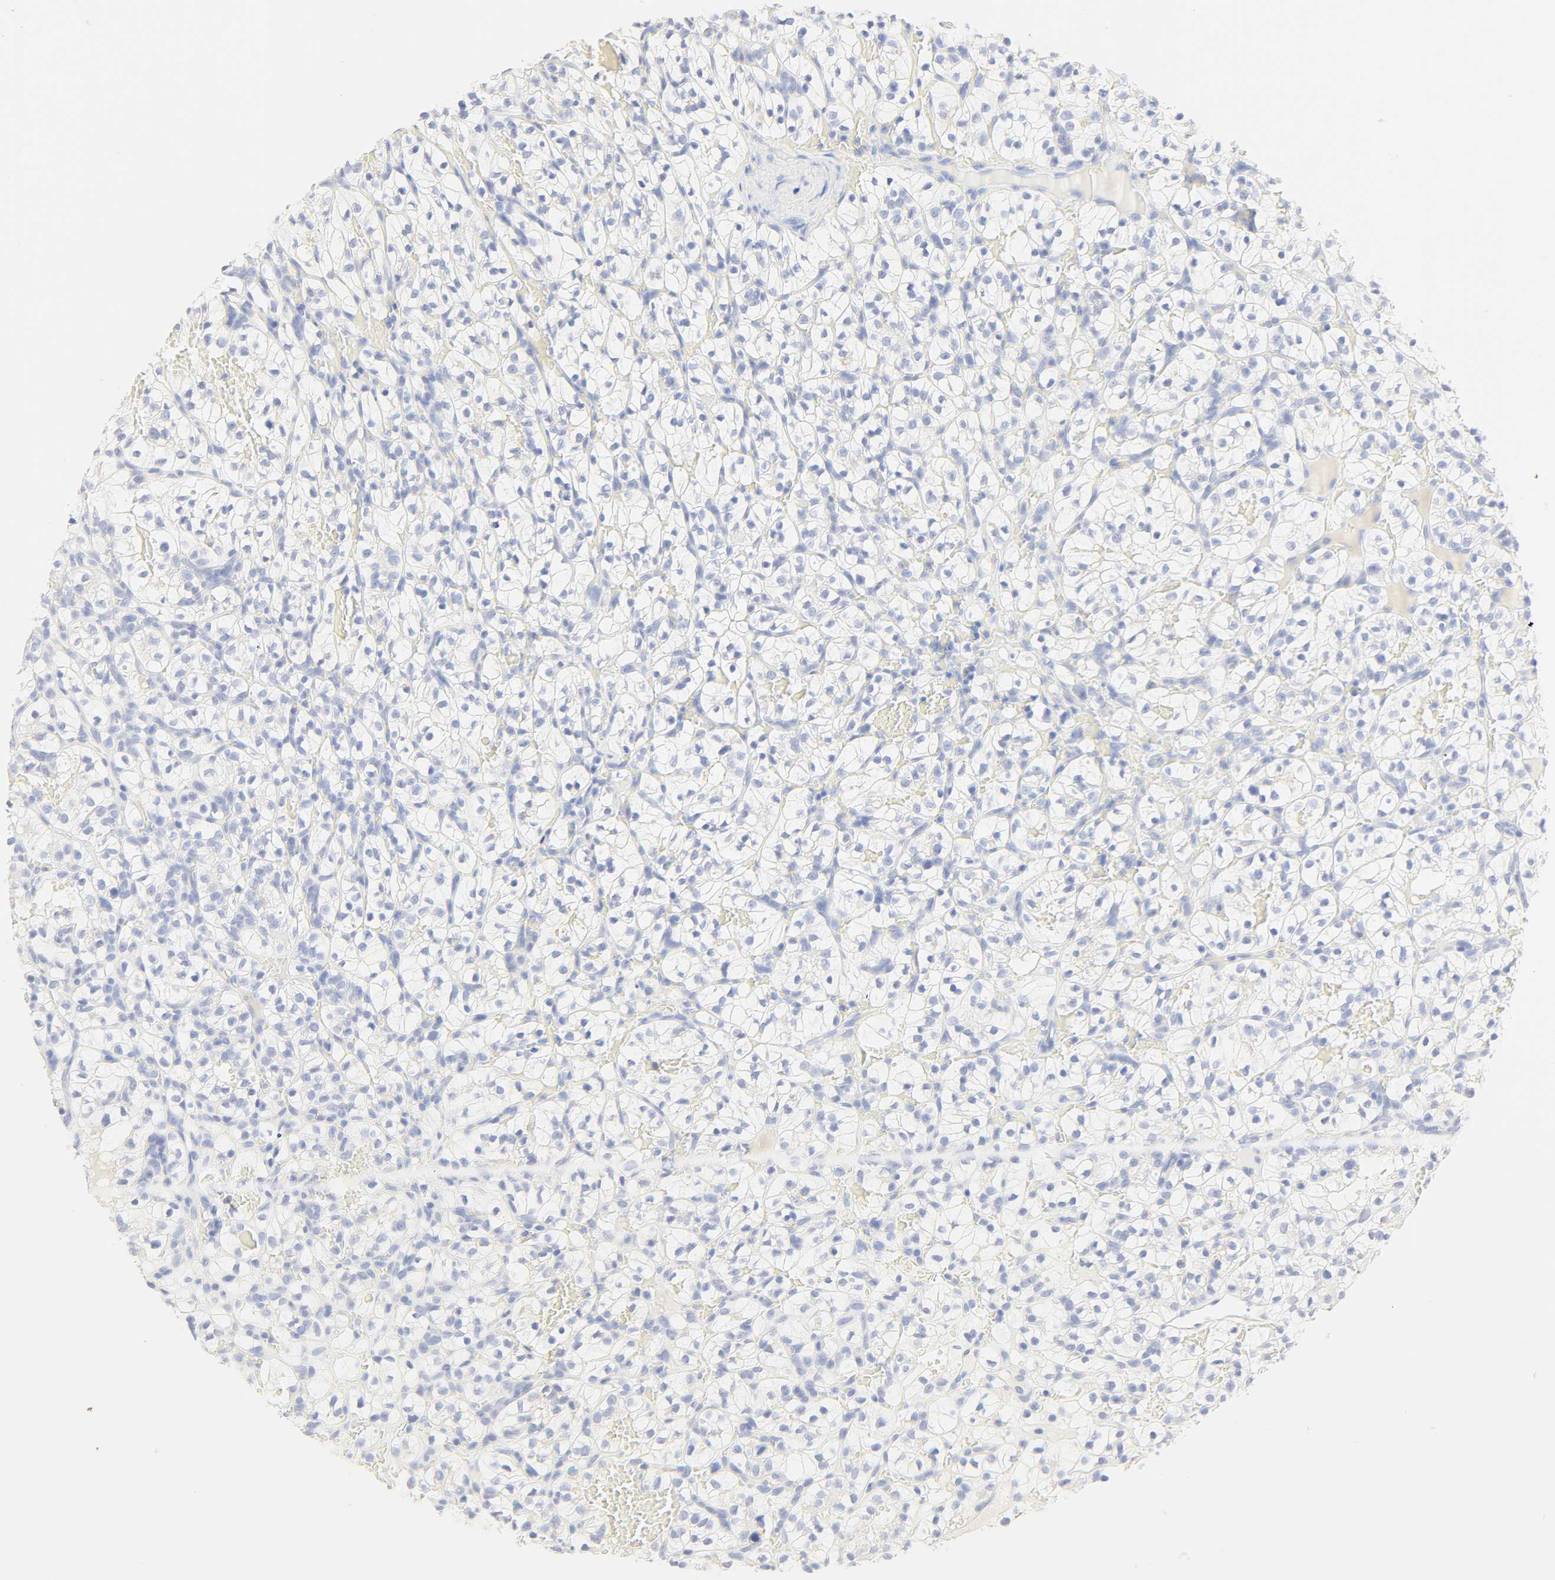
{"staining": {"intensity": "negative", "quantity": "none", "location": "none"}, "tissue": "renal cancer", "cell_type": "Tumor cells", "image_type": "cancer", "snomed": [{"axis": "morphology", "description": "Adenocarcinoma, NOS"}, {"axis": "topography", "description": "Kidney"}], "caption": "Tumor cells show no significant expression in renal cancer.", "gene": "SLCO1B3", "patient": {"sex": "female", "age": 57}}